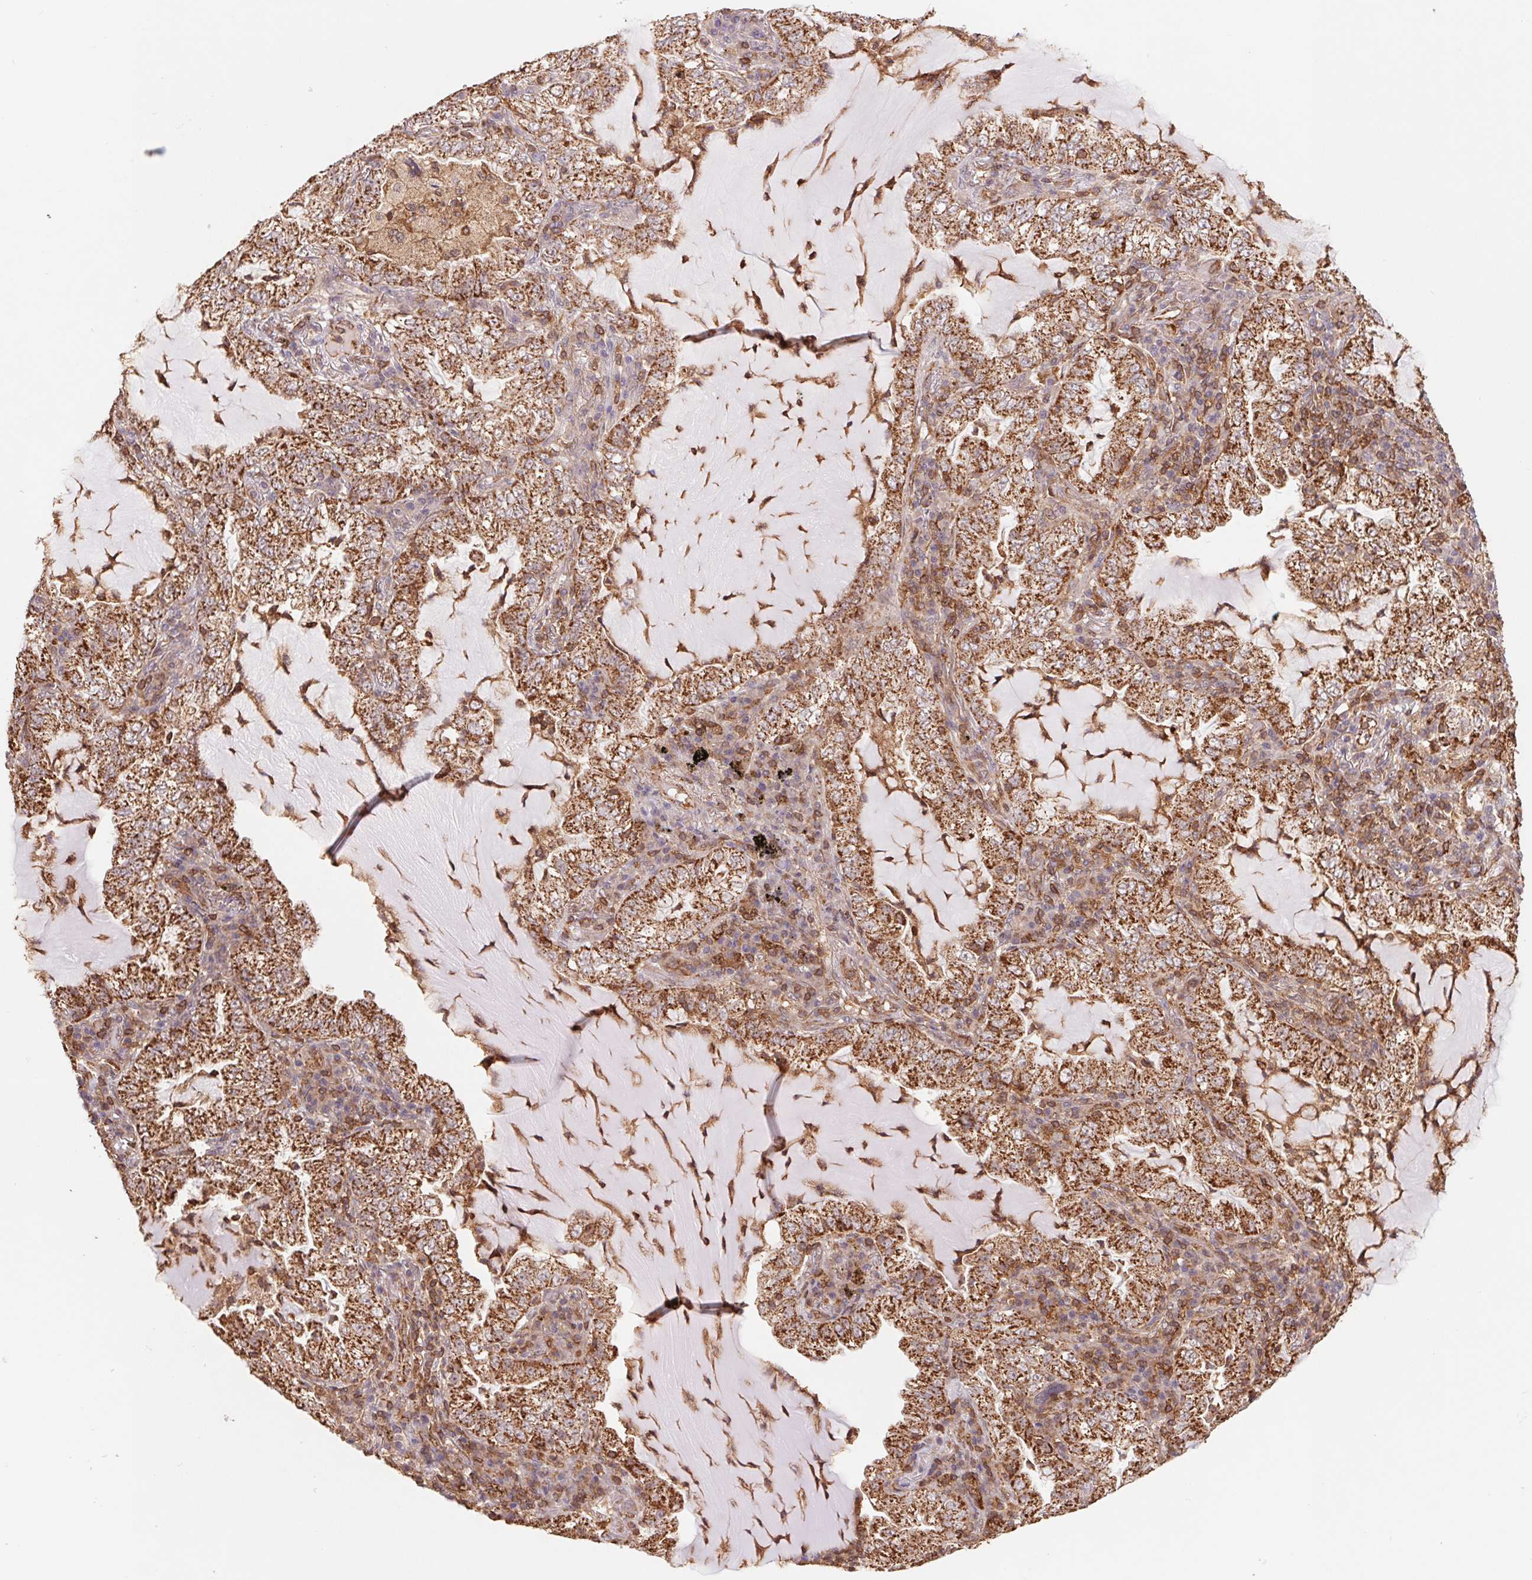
{"staining": {"intensity": "strong", "quantity": ">75%", "location": "cytoplasmic/membranous"}, "tissue": "lung cancer", "cell_type": "Tumor cells", "image_type": "cancer", "snomed": [{"axis": "morphology", "description": "Adenocarcinoma, NOS"}, {"axis": "topography", "description": "Lung"}], "caption": "Immunohistochemical staining of human lung adenocarcinoma displays high levels of strong cytoplasmic/membranous protein expression in approximately >75% of tumor cells.", "gene": "URM1", "patient": {"sex": "female", "age": 73}}